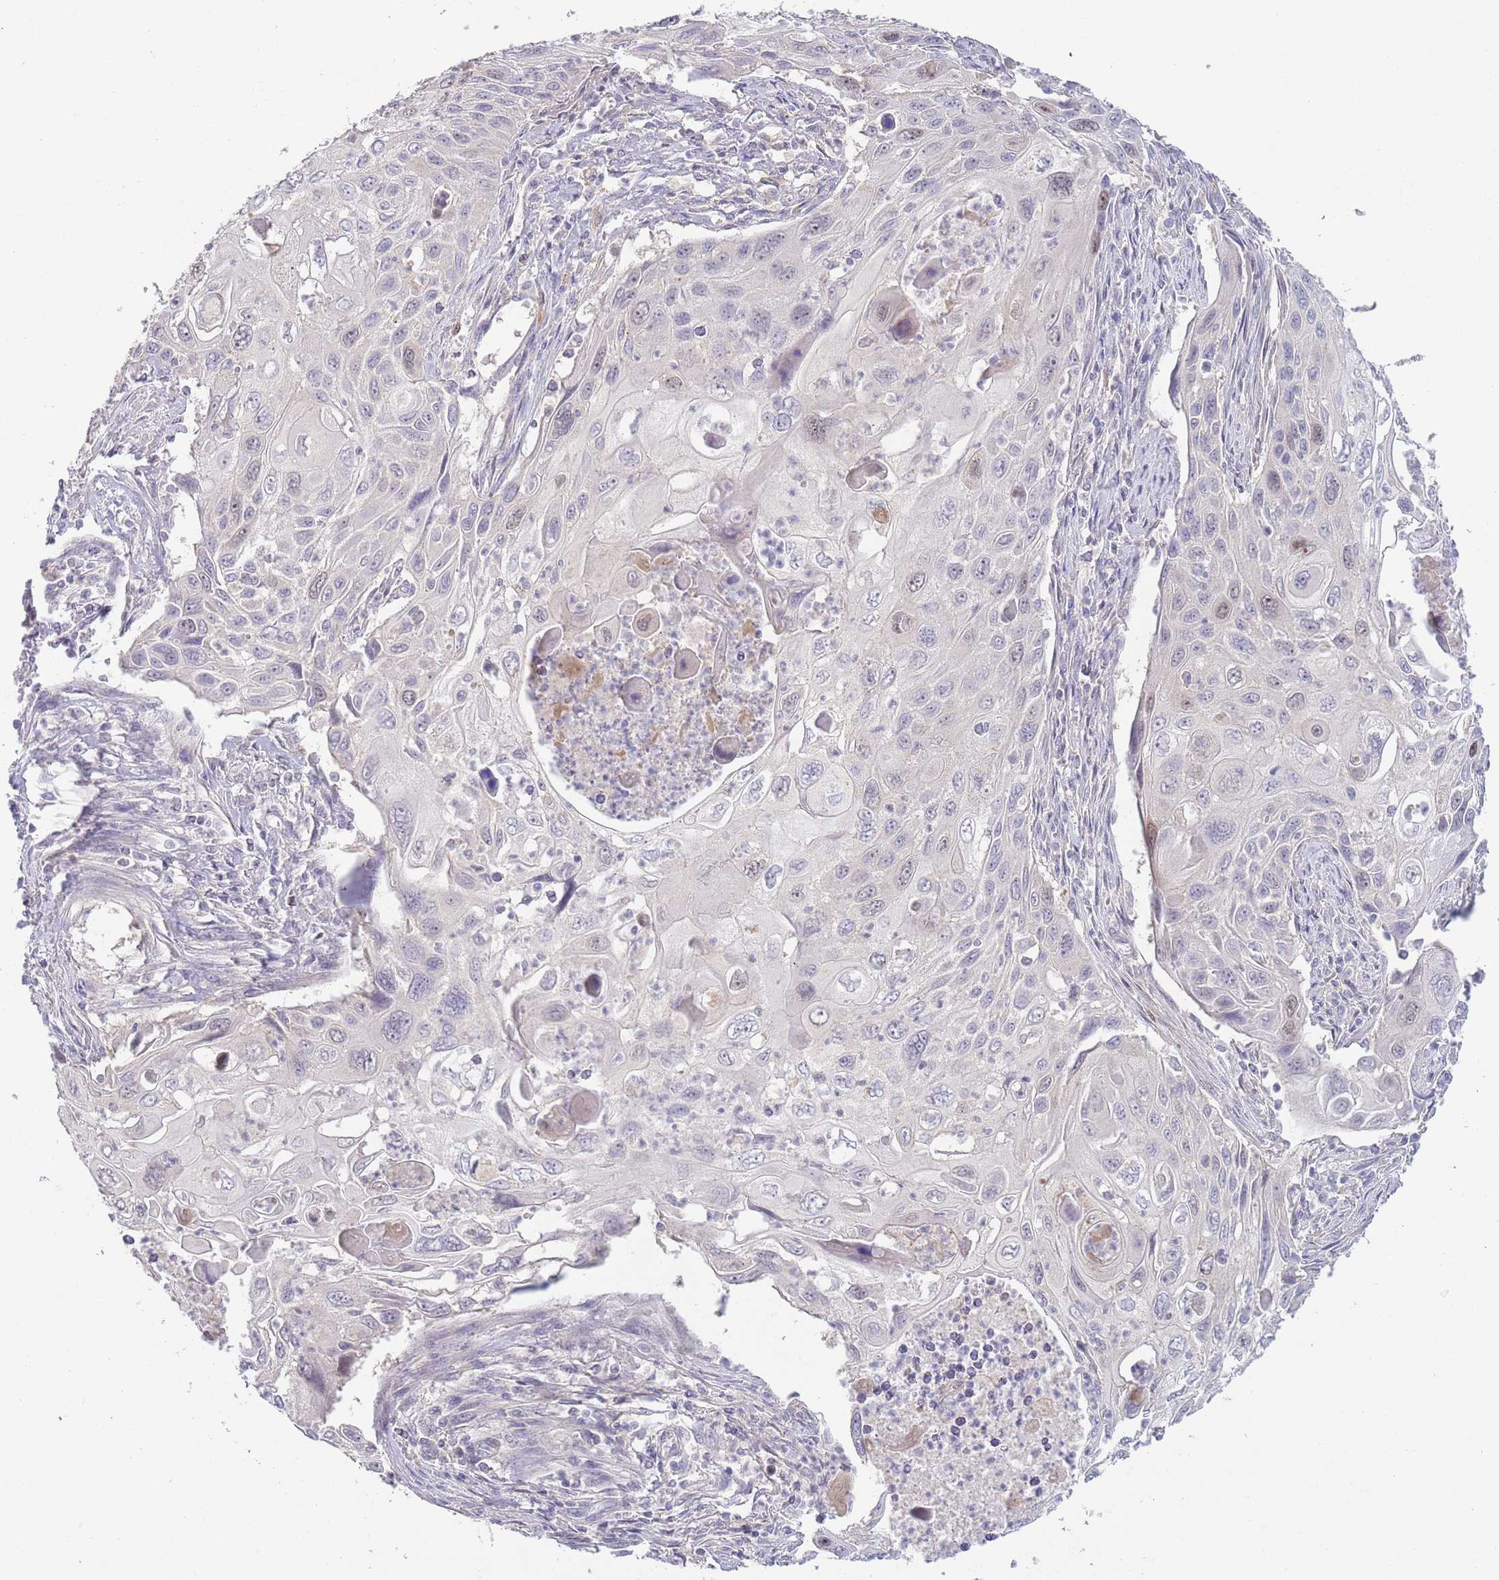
{"staining": {"intensity": "negative", "quantity": "none", "location": "none"}, "tissue": "cervical cancer", "cell_type": "Tumor cells", "image_type": "cancer", "snomed": [{"axis": "morphology", "description": "Squamous cell carcinoma, NOS"}, {"axis": "topography", "description": "Cervix"}], "caption": "Human cervical cancer stained for a protein using IHC demonstrates no expression in tumor cells.", "gene": "PIMREG", "patient": {"sex": "female", "age": 70}}